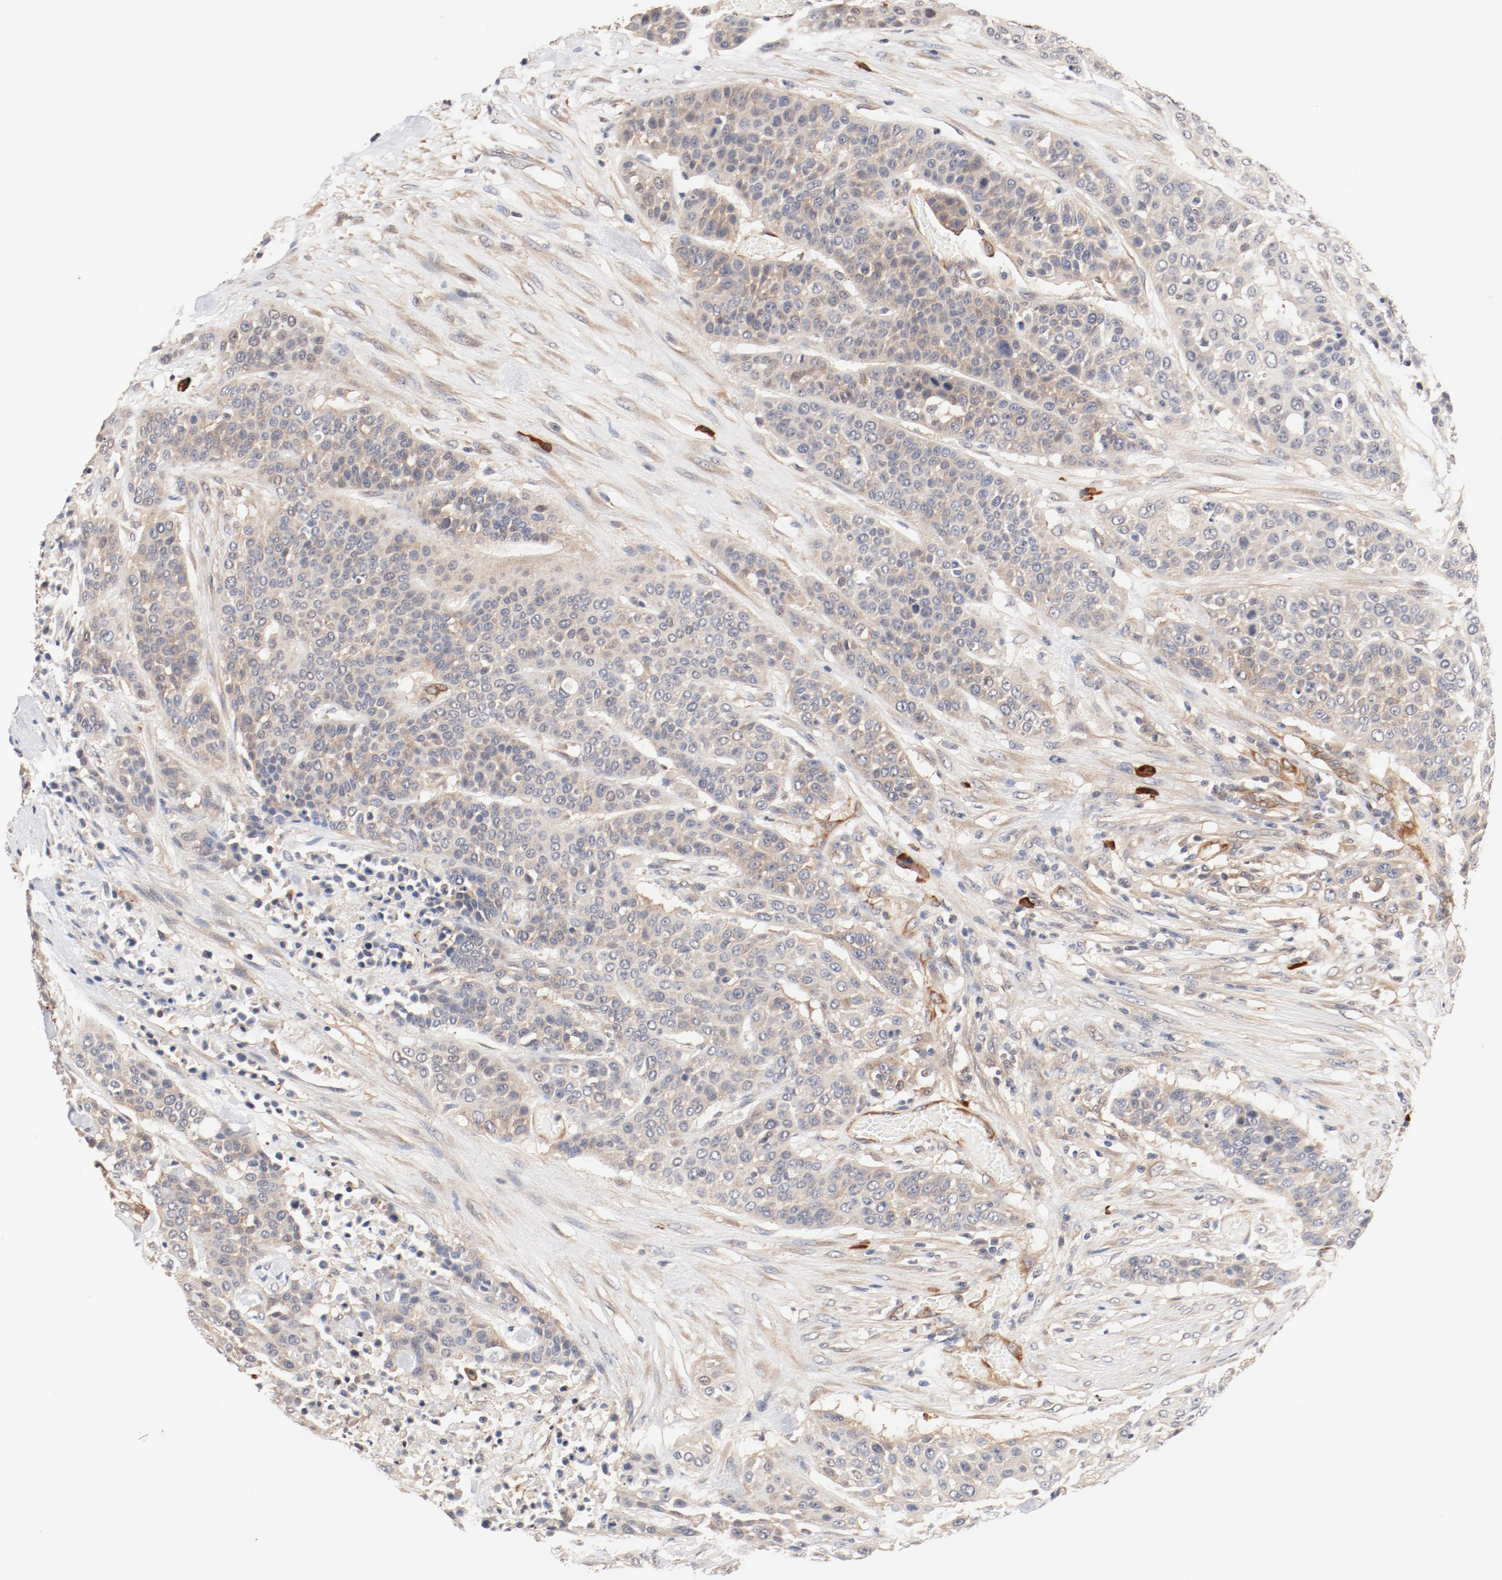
{"staining": {"intensity": "weak", "quantity": ">75%", "location": "cytoplasmic/membranous"}, "tissue": "urothelial cancer", "cell_type": "Tumor cells", "image_type": "cancer", "snomed": [{"axis": "morphology", "description": "Urothelial carcinoma, High grade"}, {"axis": "topography", "description": "Urinary bladder"}], "caption": "A low amount of weak cytoplasmic/membranous expression is present in about >75% of tumor cells in urothelial cancer tissue. (DAB (3,3'-diaminobenzidine) IHC with brightfield microscopy, high magnification).", "gene": "UBE2J1", "patient": {"sex": "male", "age": 74}}